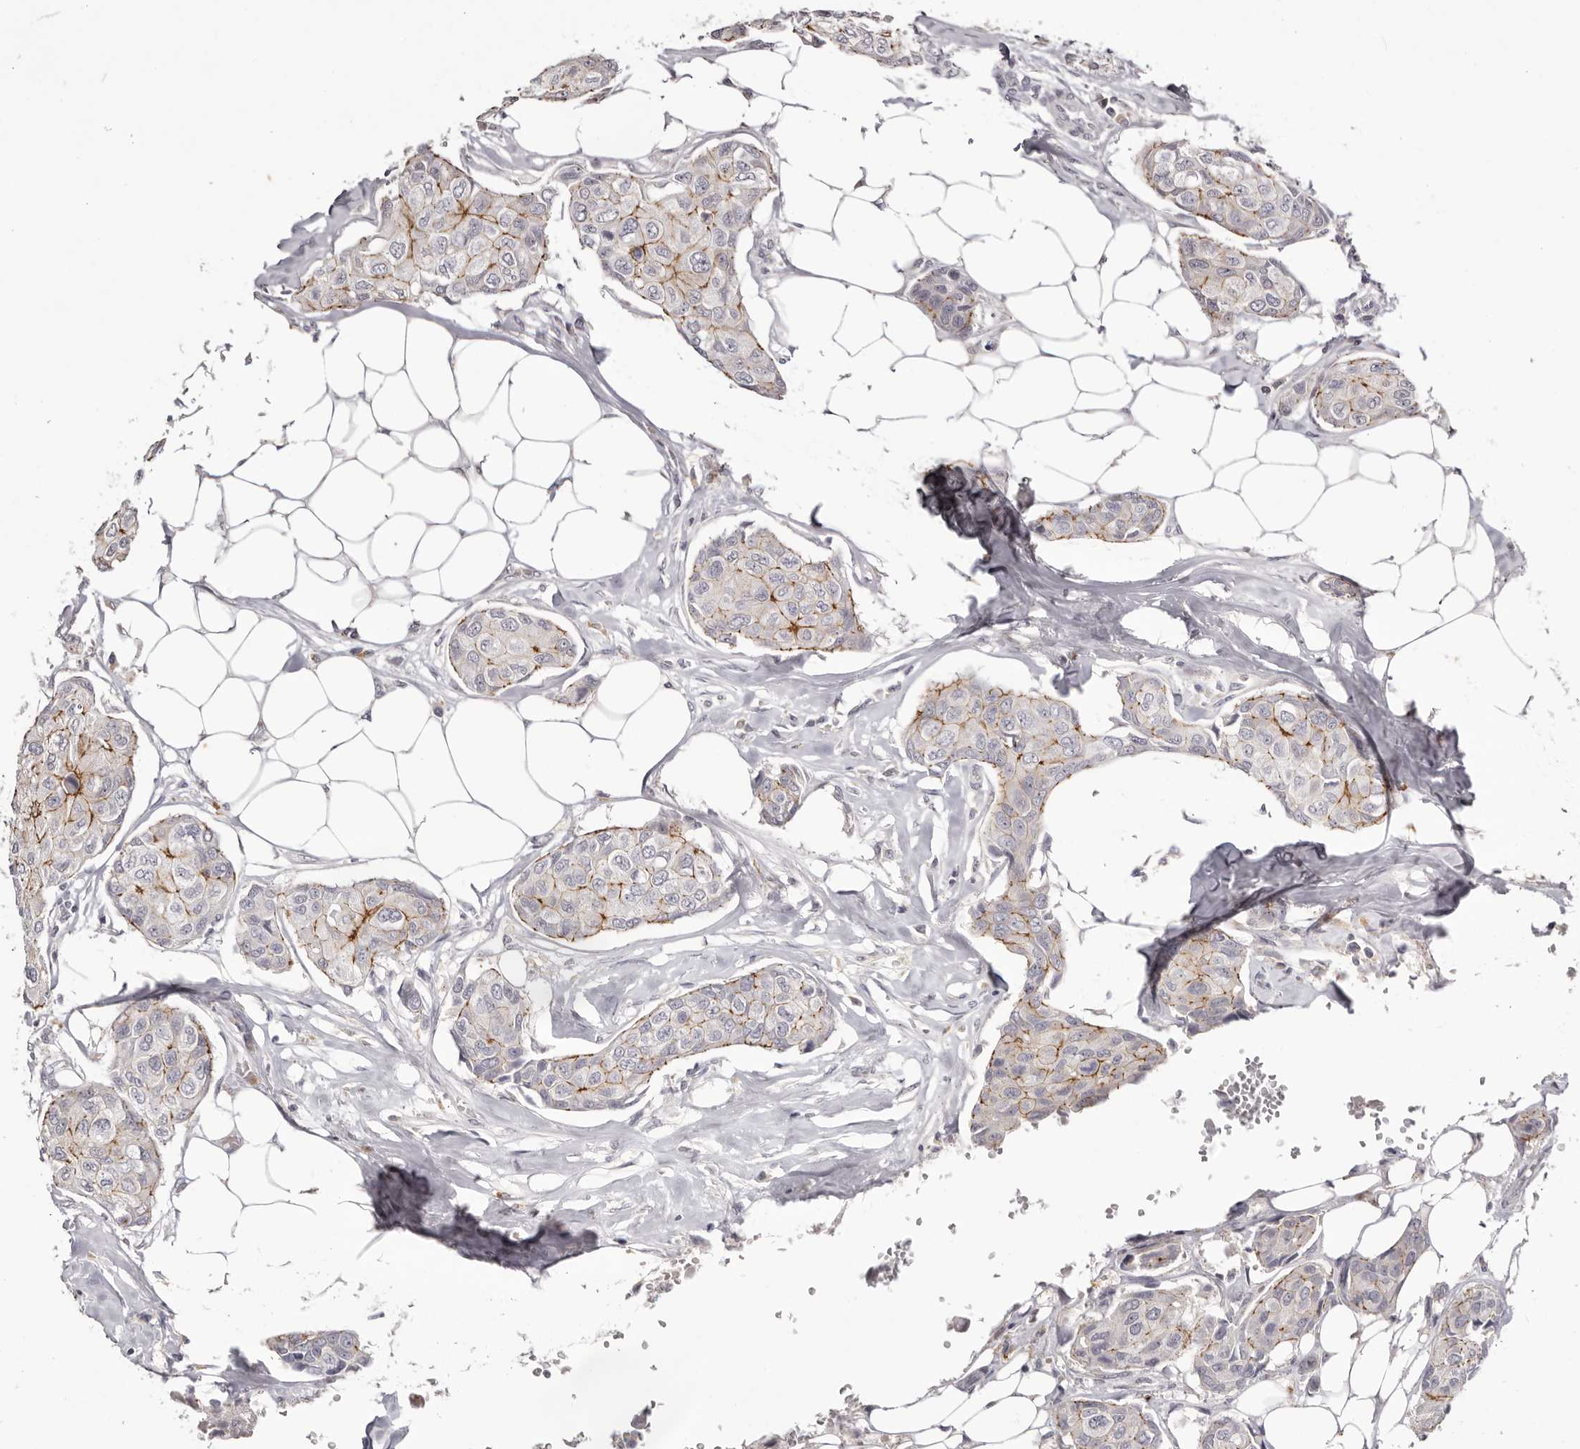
{"staining": {"intensity": "moderate", "quantity": "<25%", "location": "cytoplasmic/membranous"}, "tissue": "breast cancer", "cell_type": "Tumor cells", "image_type": "cancer", "snomed": [{"axis": "morphology", "description": "Duct carcinoma"}, {"axis": "topography", "description": "Breast"}], "caption": "Brown immunohistochemical staining in infiltrating ductal carcinoma (breast) reveals moderate cytoplasmic/membranous positivity in about <25% of tumor cells.", "gene": "PCDHB6", "patient": {"sex": "female", "age": 80}}